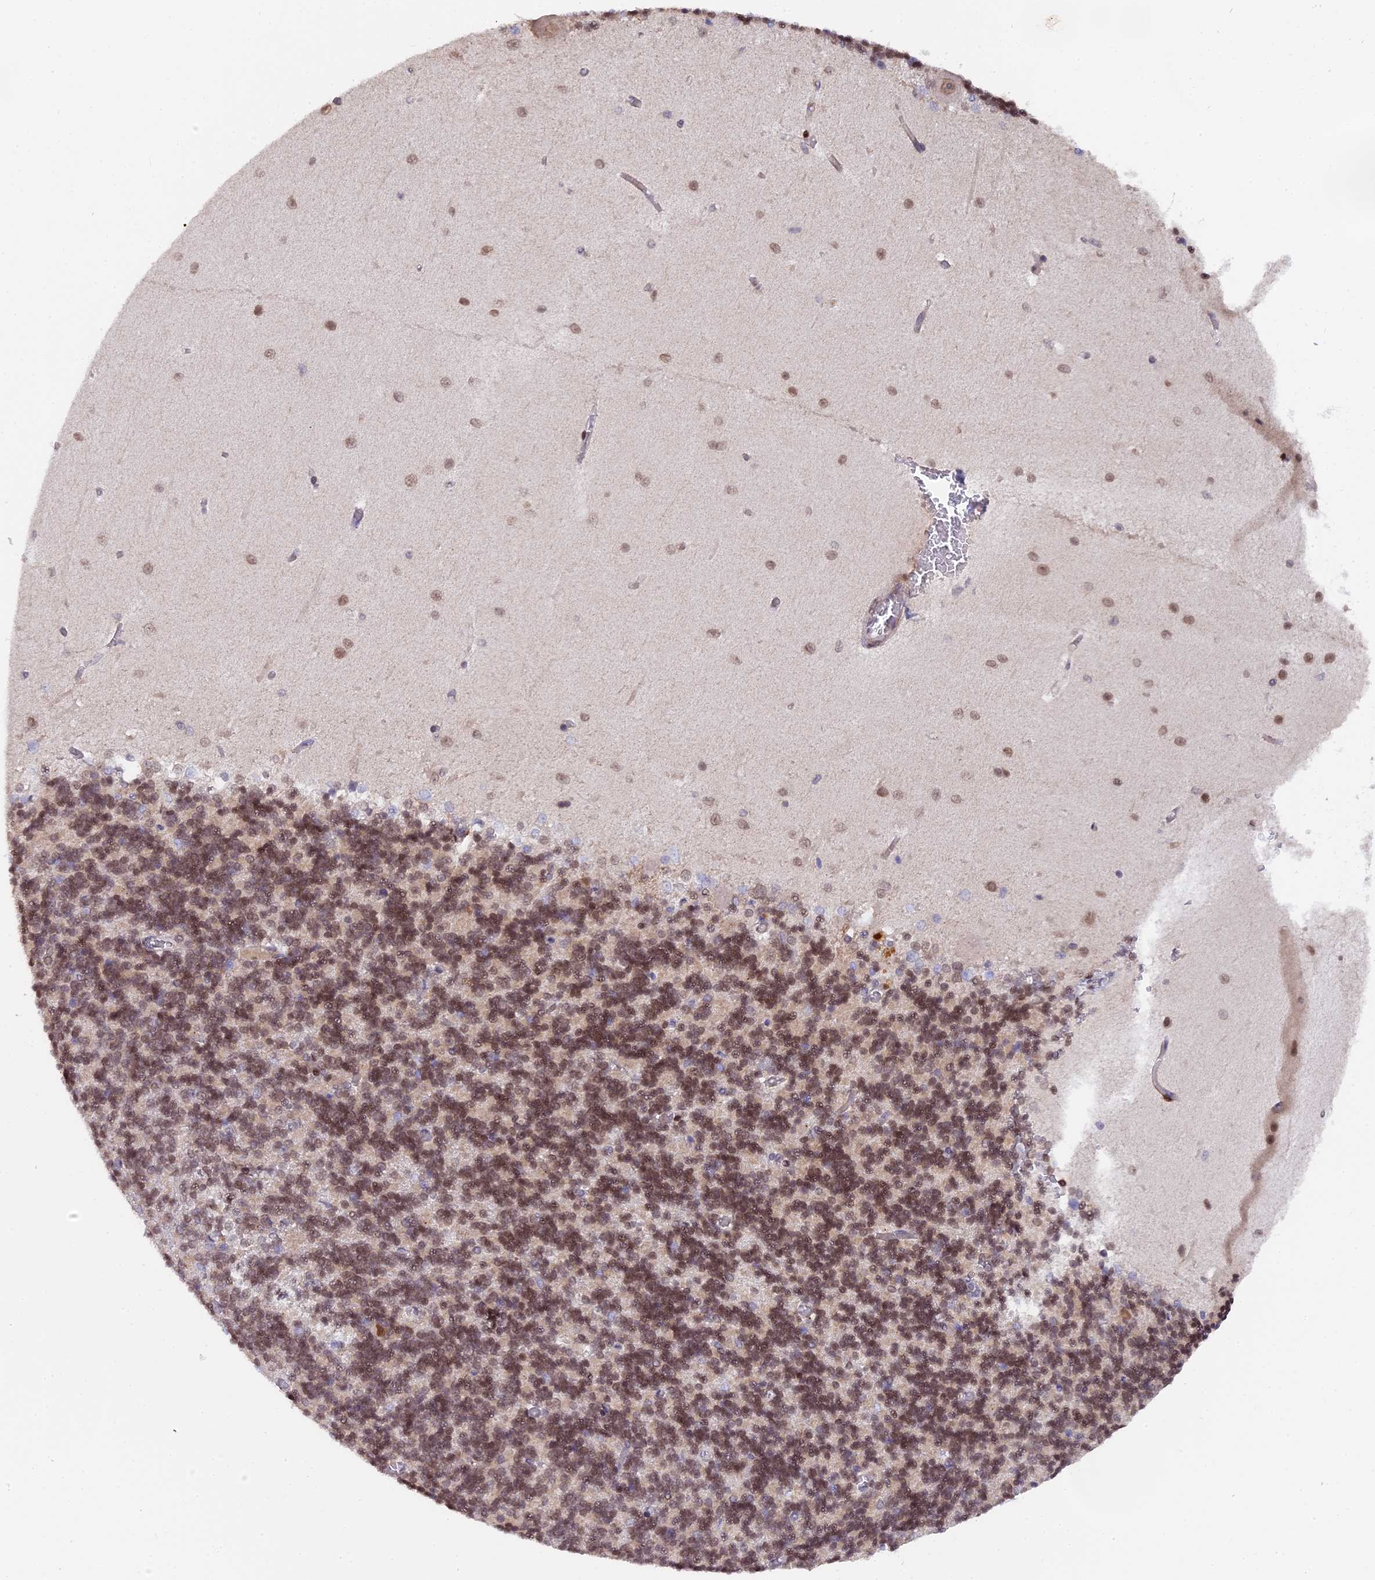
{"staining": {"intensity": "moderate", "quantity": "25%-75%", "location": "nuclear"}, "tissue": "cerebellum", "cell_type": "Cells in granular layer", "image_type": "normal", "snomed": [{"axis": "morphology", "description": "Normal tissue, NOS"}, {"axis": "topography", "description": "Cerebellum"}], "caption": "Protein expression analysis of unremarkable human cerebellum reveals moderate nuclear positivity in approximately 25%-75% of cells in granular layer. The protein is stained brown, and the nuclei are stained in blue (DAB IHC with brightfield microscopy, high magnification).", "gene": "PYGO1", "patient": {"sex": "male", "age": 37}}